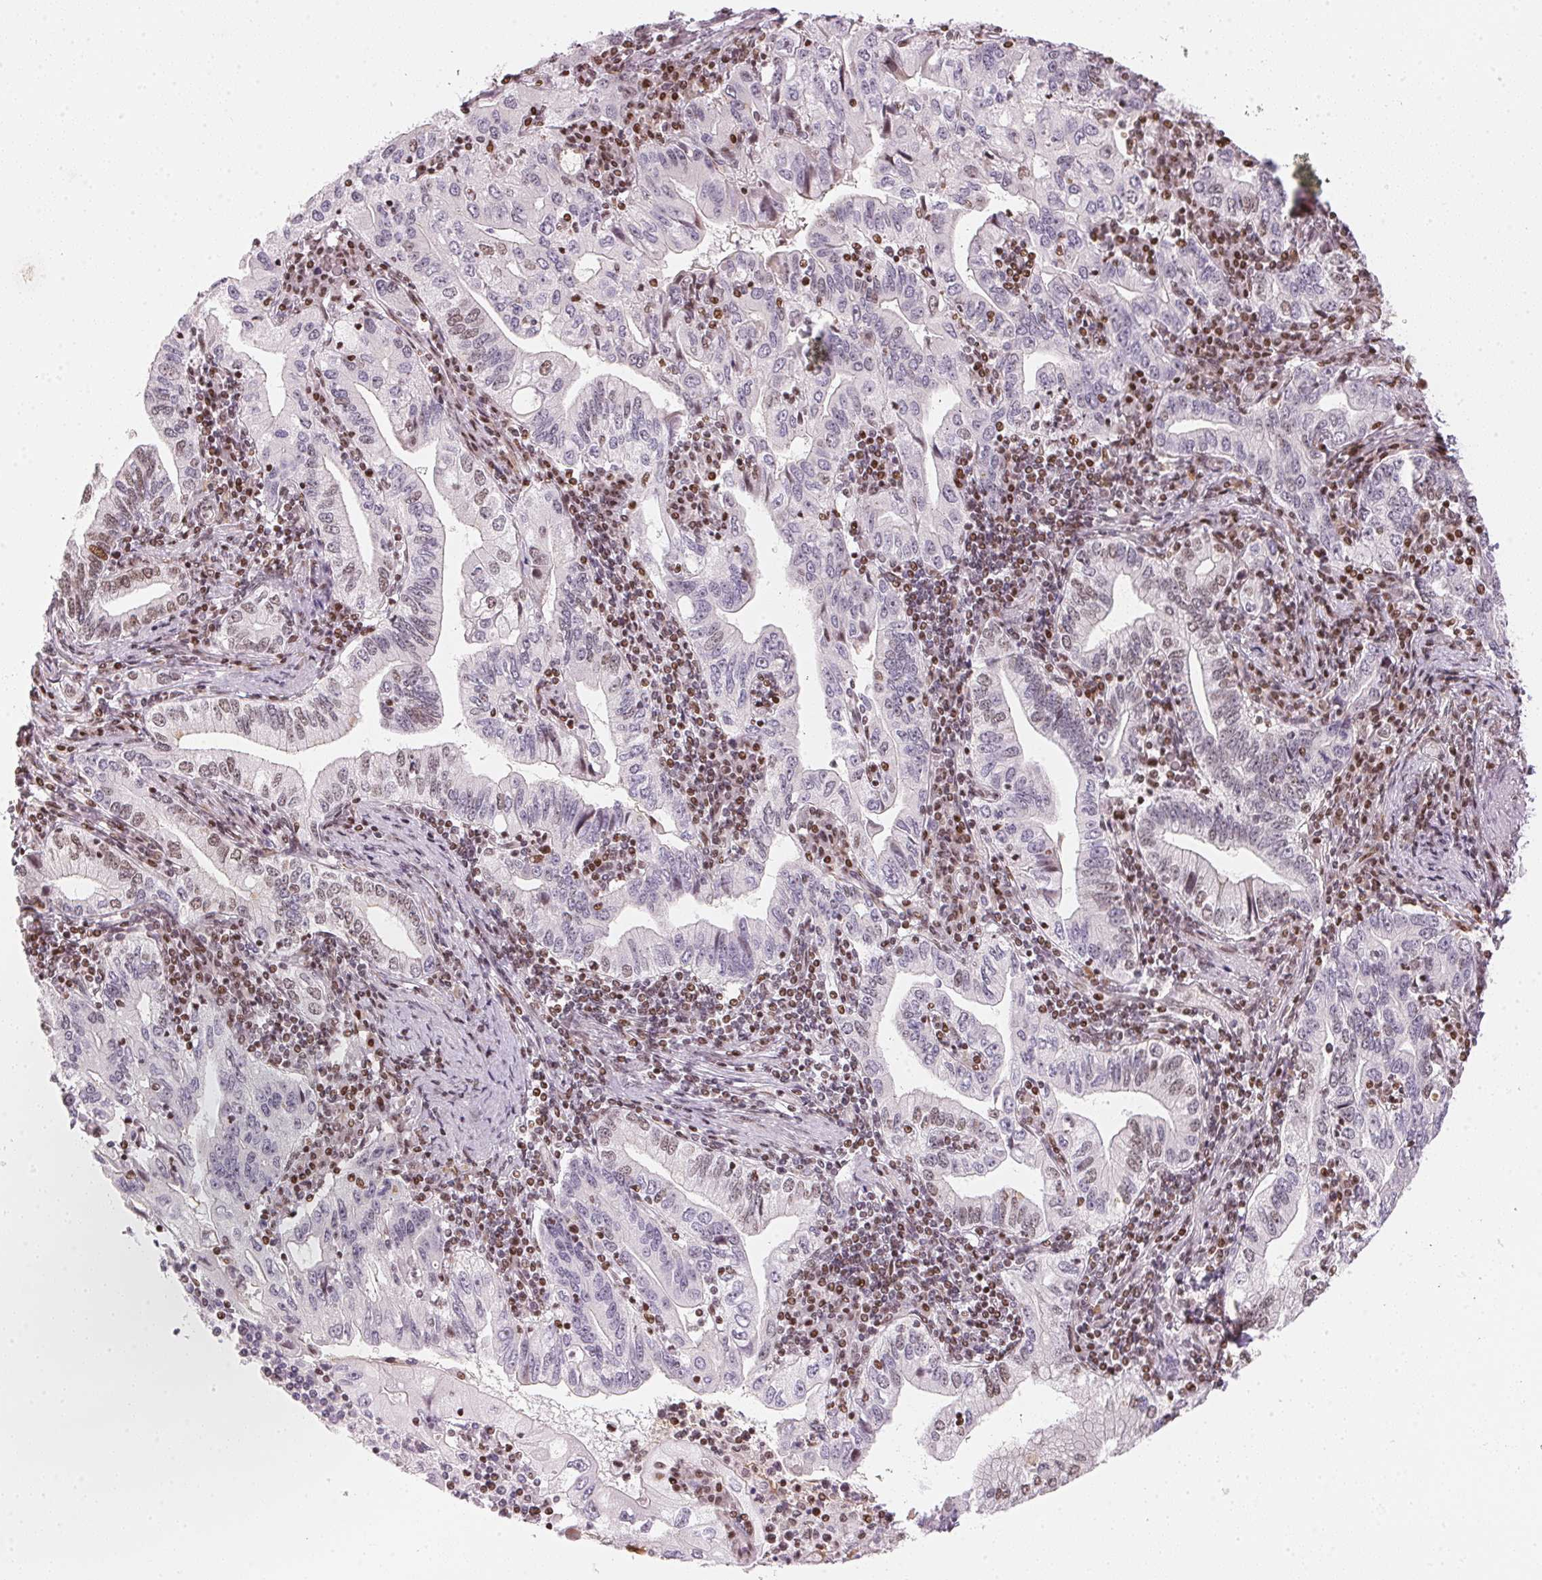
{"staining": {"intensity": "negative", "quantity": "none", "location": "none"}, "tissue": "stomach cancer", "cell_type": "Tumor cells", "image_type": "cancer", "snomed": [{"axis": "morphology", "description": "Adenocarcinoma, NOS"}, {"axis": "topography", "description": "Stomach, lower"}], "caption": "IHC of human adenocarcinoma (stomach) reveals no expression in tumor cells.", "gene": "KAT6A", "patient": {"sex": "female", "age": 72}}